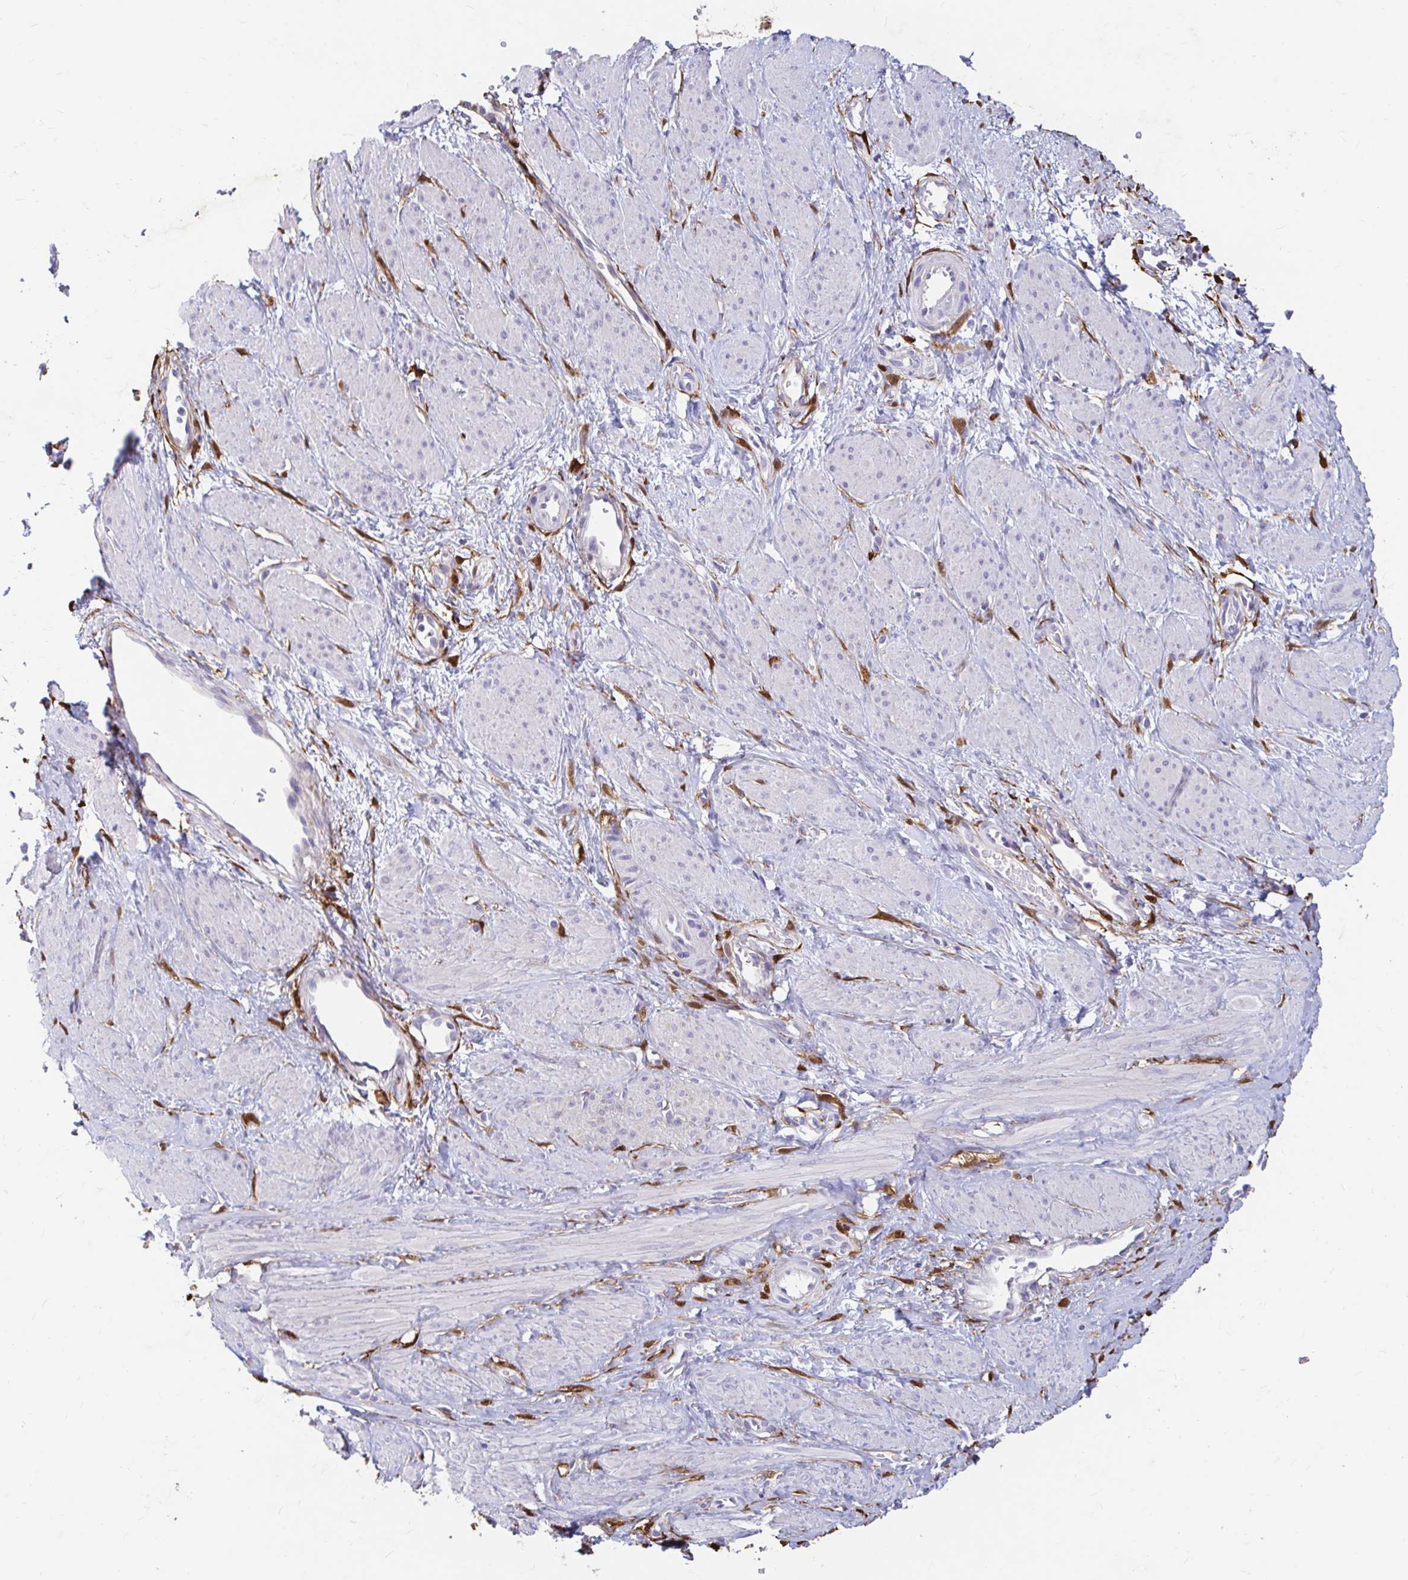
{"staining": {"intensity": "negative", "quantity": "none", "location": "none"}, "tissue": "smooth muscle", "cell_type": "Smooth muscle cells", "image_type": "normal", "snomed": [{"axis": "morphology", "description": "Normal tissue, NOS"}, {"axis": "topography", "description": "Smooth muscle"}, {"axis": "topography", "description": "Uterus"}], "caption": "Protein analysis of unremarkable smooth muscle reveals no significant staining in smooth muscle cells.", "gene": "ADH1A", "patient": {"sex": "female", "age": 39}}